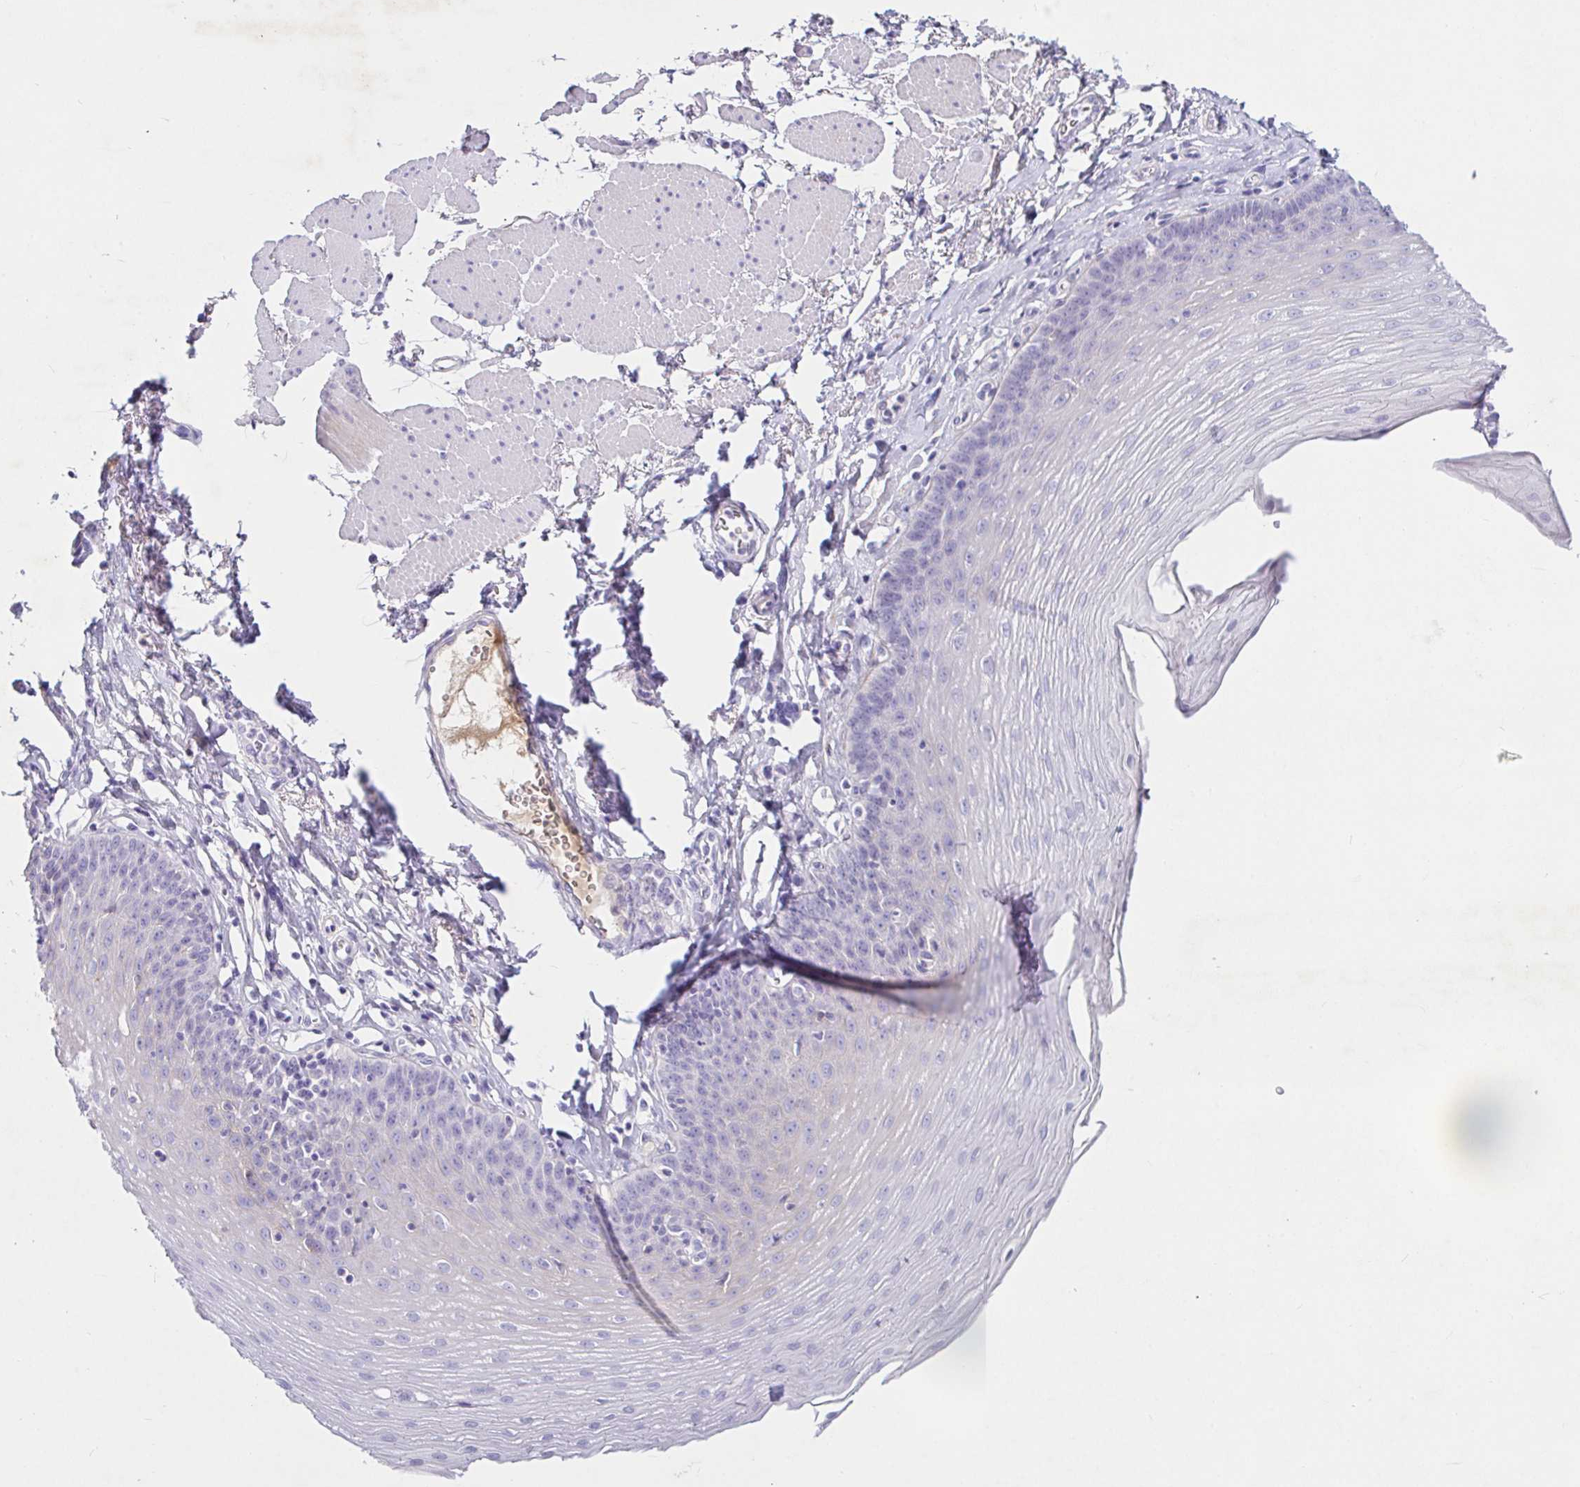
{"staining": {"intensity": "weak", "quantity": "<25%", "location": "cytoplasmic/membranous"}, "tissue": "esophagus", "cell_type": "Squamous epithelial cells", "image_type": "normal", "snomed": [{"axis": "morphology", "description": "Normal tissue, NOS"}, {"axis": "topography", "description": "Esophagus"}], "caption": "Esophagus stained for a protein using immunohistochemistry exhibits no positivity squamous epithelial cells.", "gene": "SAA2", "patient": {"sex": "female", "age": 81}}